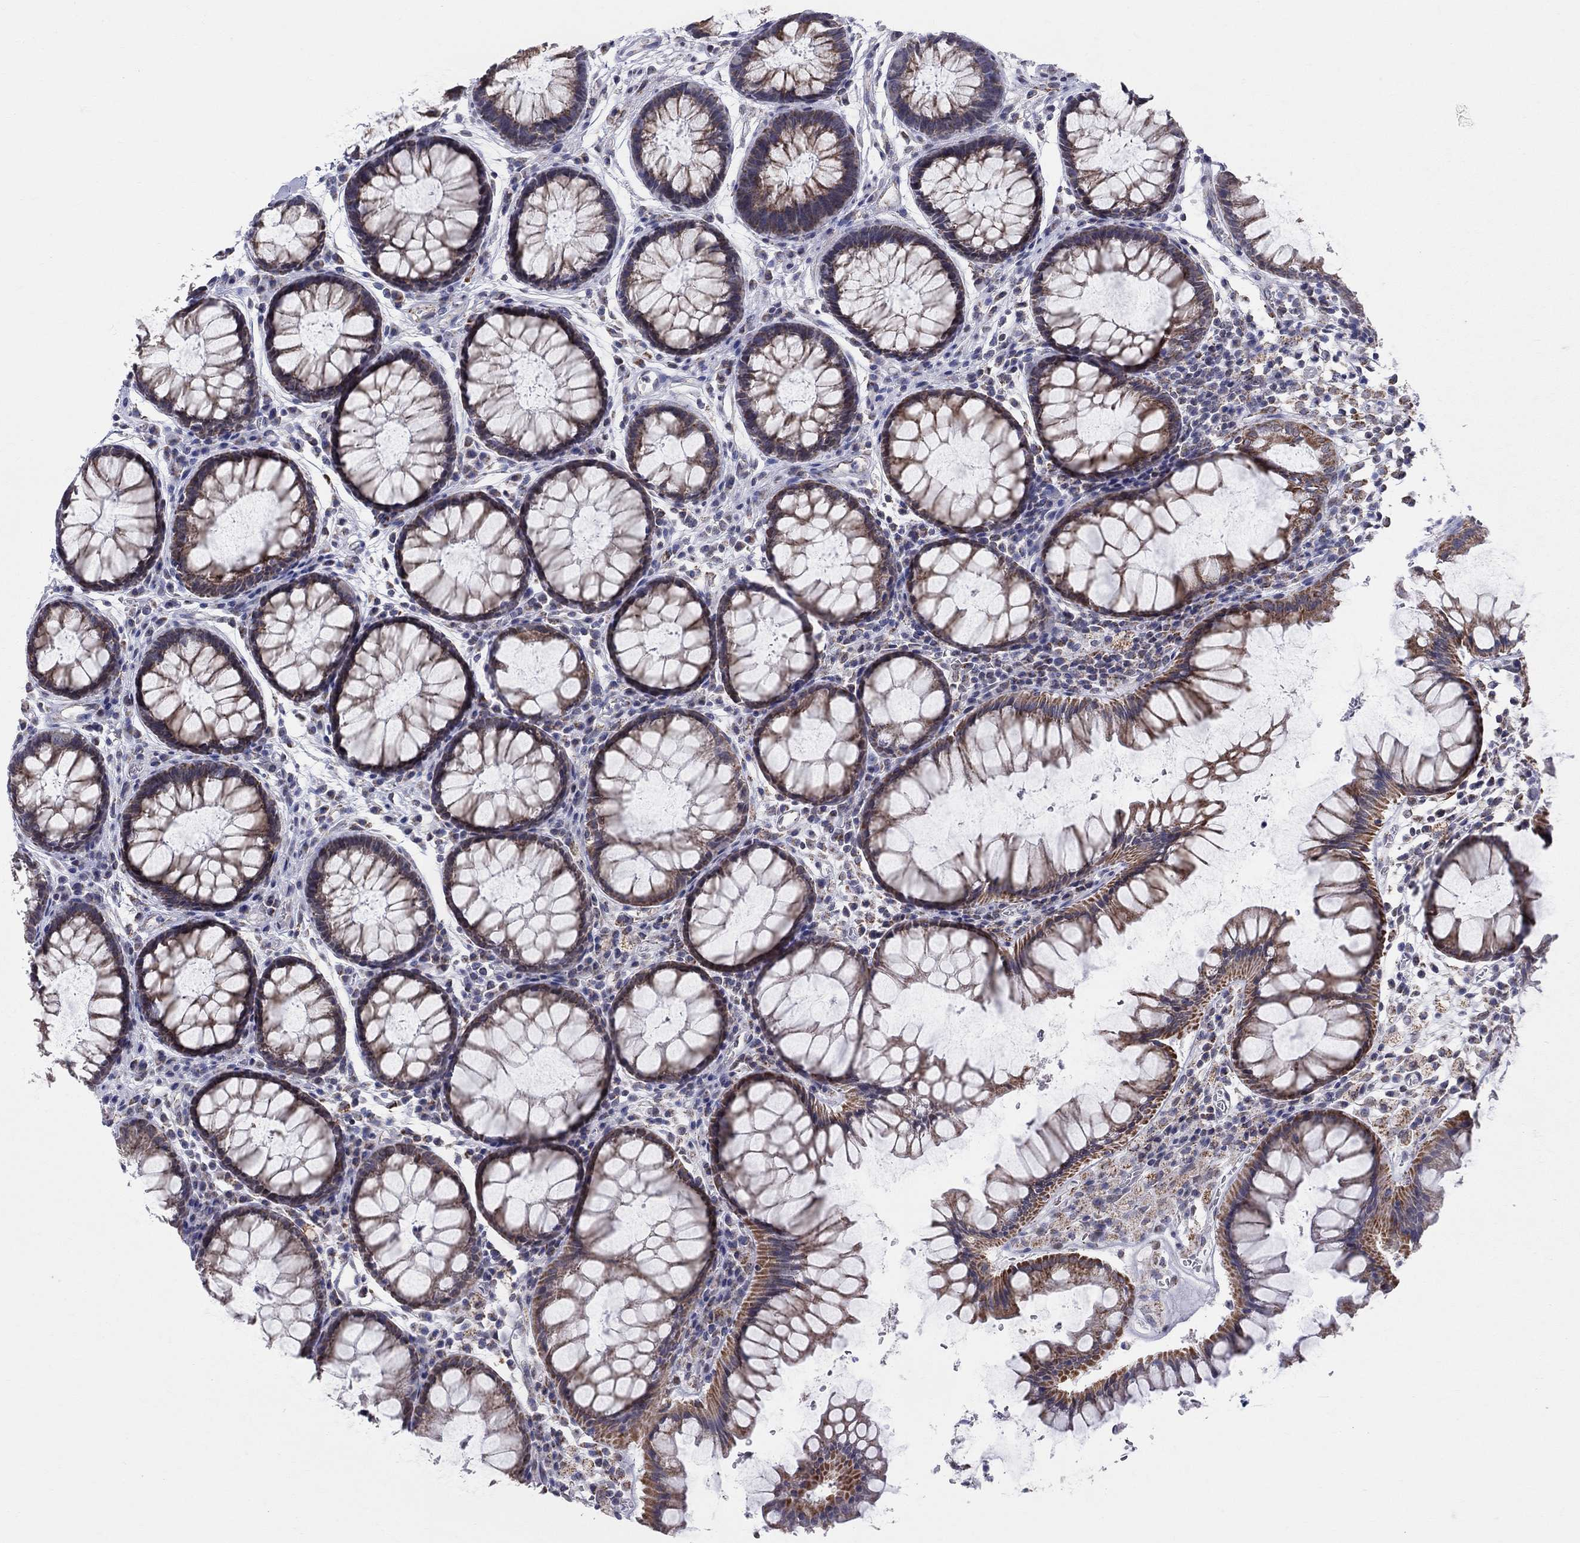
{"staining": {"intensity": "moderate", "quantity": "25%-75%", "location": "cytoplasmic/membranous"}, "tissue": "rectum", "cell_type": "Glandular cells", "image_type": "normal", "snomed": [{"axis": "morphology", "description": "Normal tissue, NOS"}, {"axis": "topography", "description": "Rectum"}], "caption": "Human rectum stained for a protein (brown) shows moderate cytoplasmic/membranous positive positivity in approximately 25%-75% of glandular cells.", "gene": "KISS1R", "patient": {"sex": "female", "age": 68}}